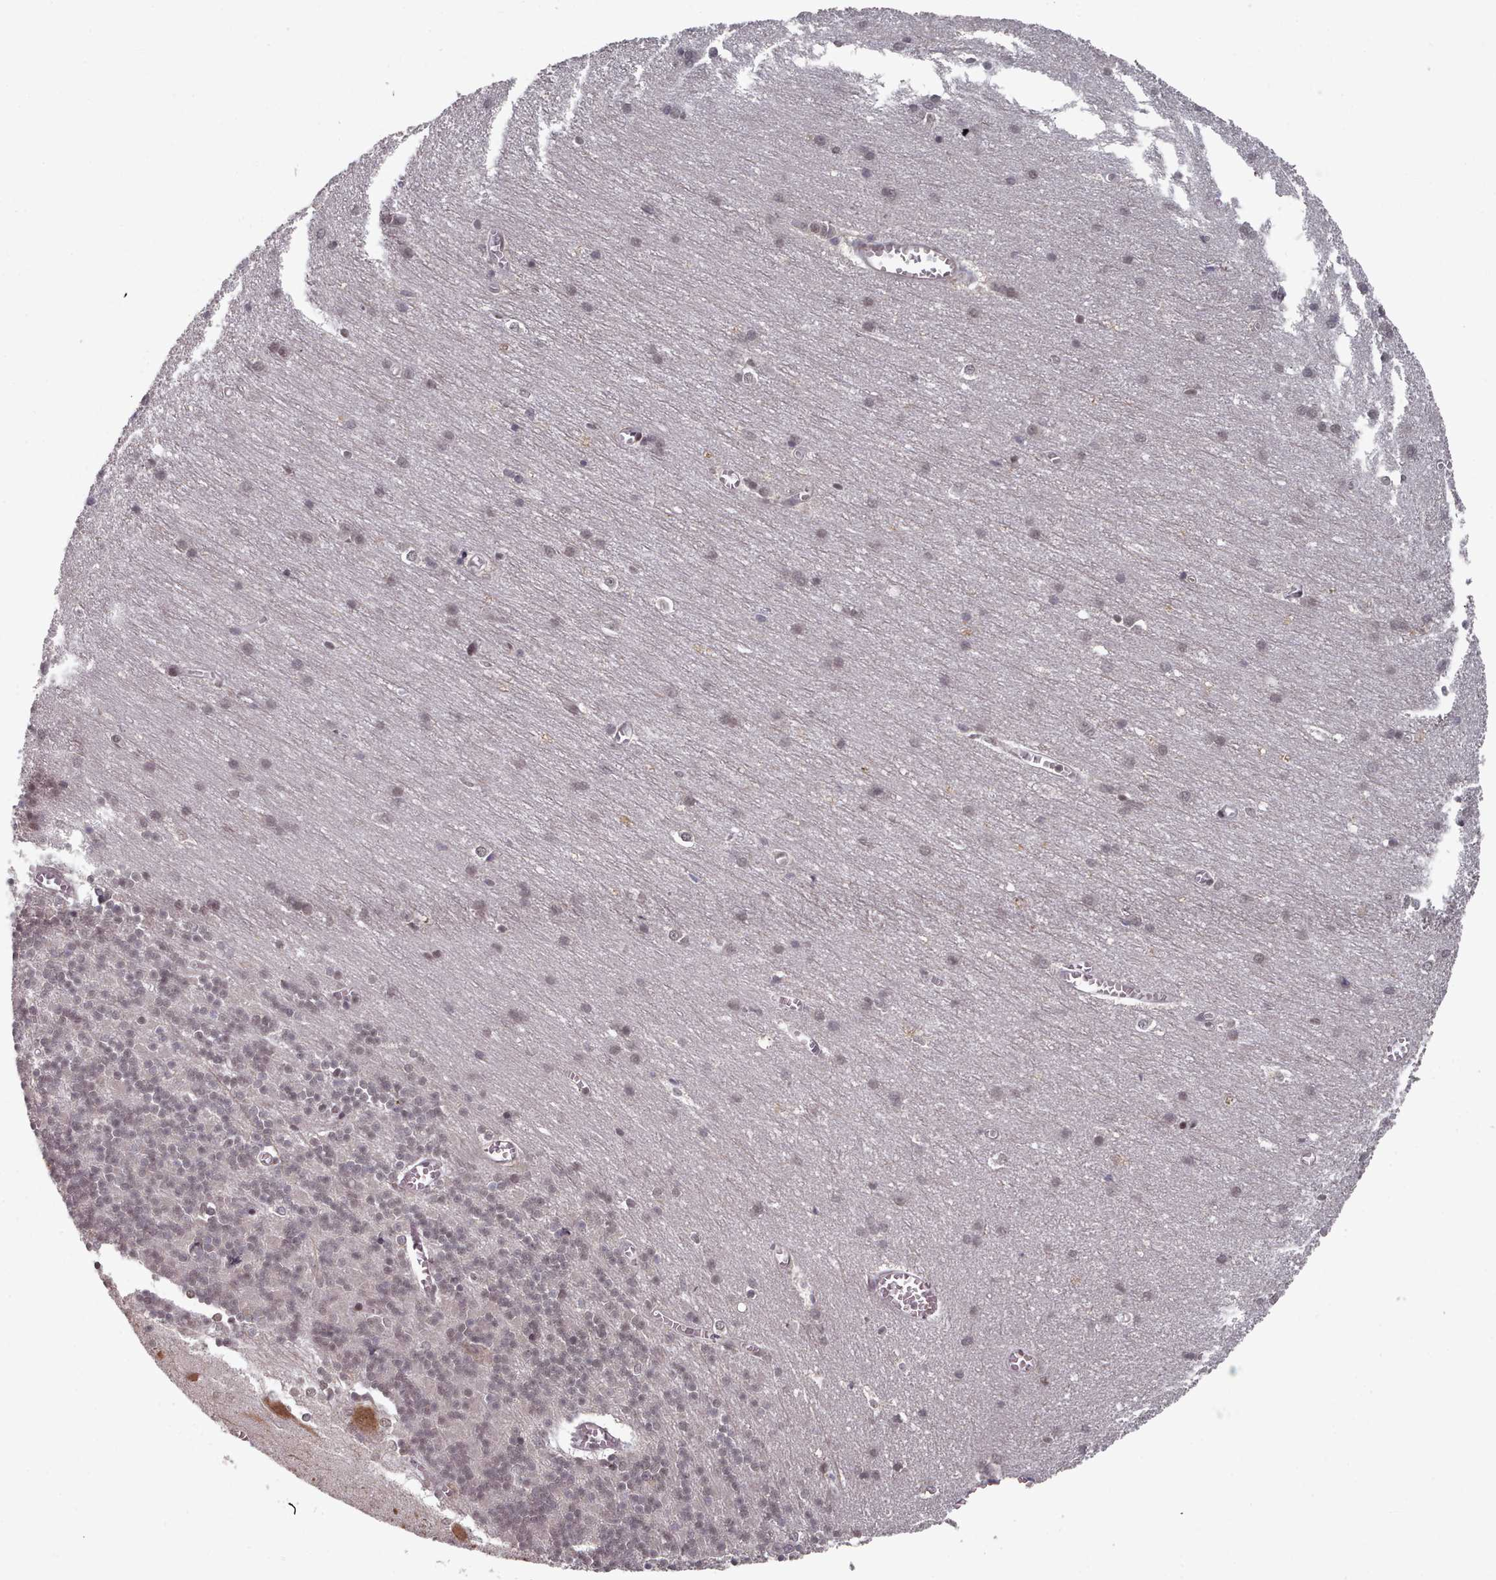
{"staining": {"intensity": "negative", "quantity": "none", "location": "none"}, "tissue": "cerebellum", "cell_type": "Cells in granular layer", "image_type": "normal", "snomed": [{"axis": "morphology", "description": "Normal tissue, NOS"}, {"axis": "topography", "description": "Cerebellum"}], "caption": "Photomicrograph shows no protein positivity in cells in granular layer of benign cerebellum.", "gene": "HYAL3", "patient": {"sex": "male", "age": 37}}